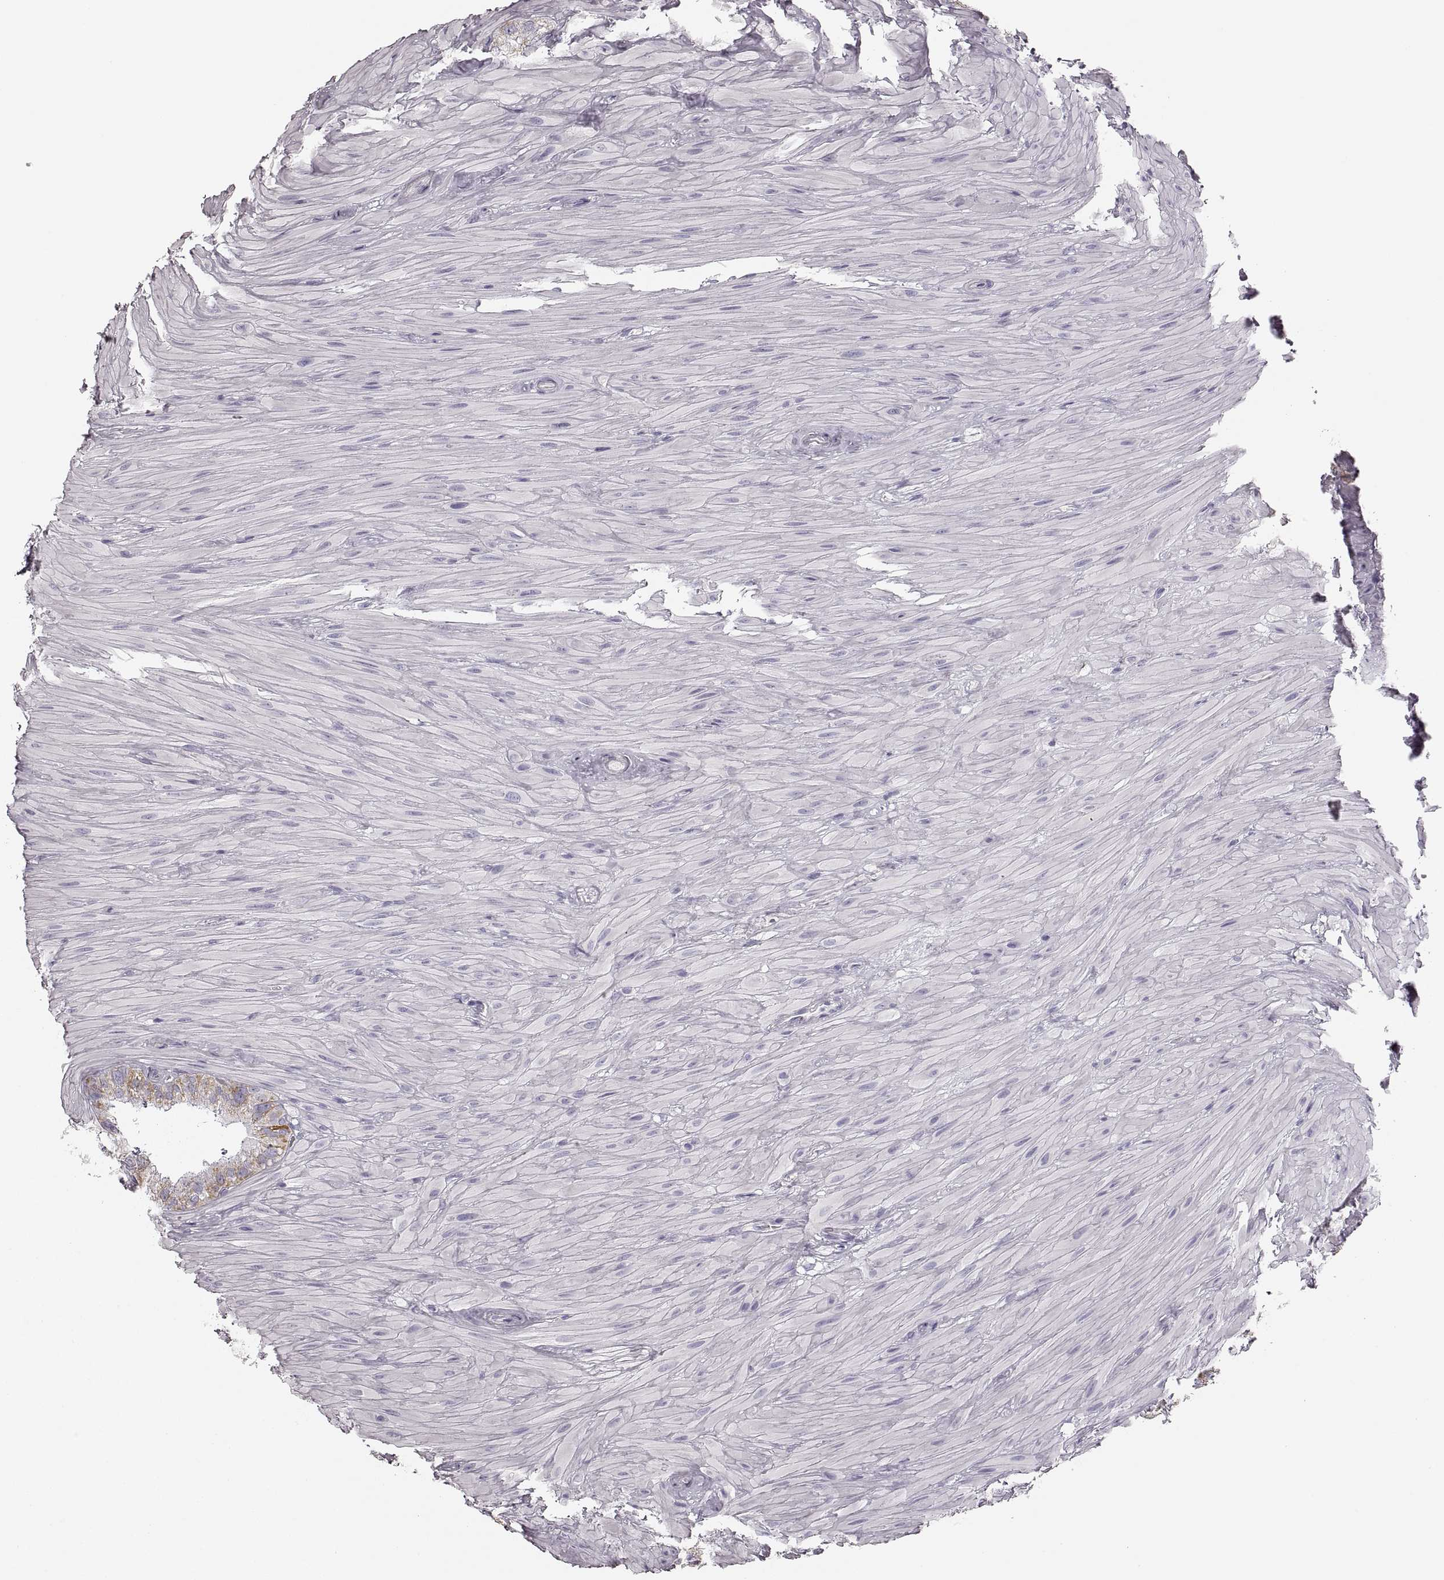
{"staining": {"intensity": "moderate", "quantity": ">75%", "location": "cytoplasmic/membranous"}, "tissue": "seminal vesicle", "cell_type": "Glandular cells", "image_type": "normal", "snomed": [{"axis": "morphology", "description": "Normal tissue, NOS"}, {"axis": "topography", "description": "Seminal veicle"}], "caption": "Glandular cells exhibit medium levels of moderate cytoplasmic/membranous positivity in approximately >75% of cells in unremarkable human seminal vesicle.", "gene": "RDH13", "patient": {"sex": "male", "age": 60}}